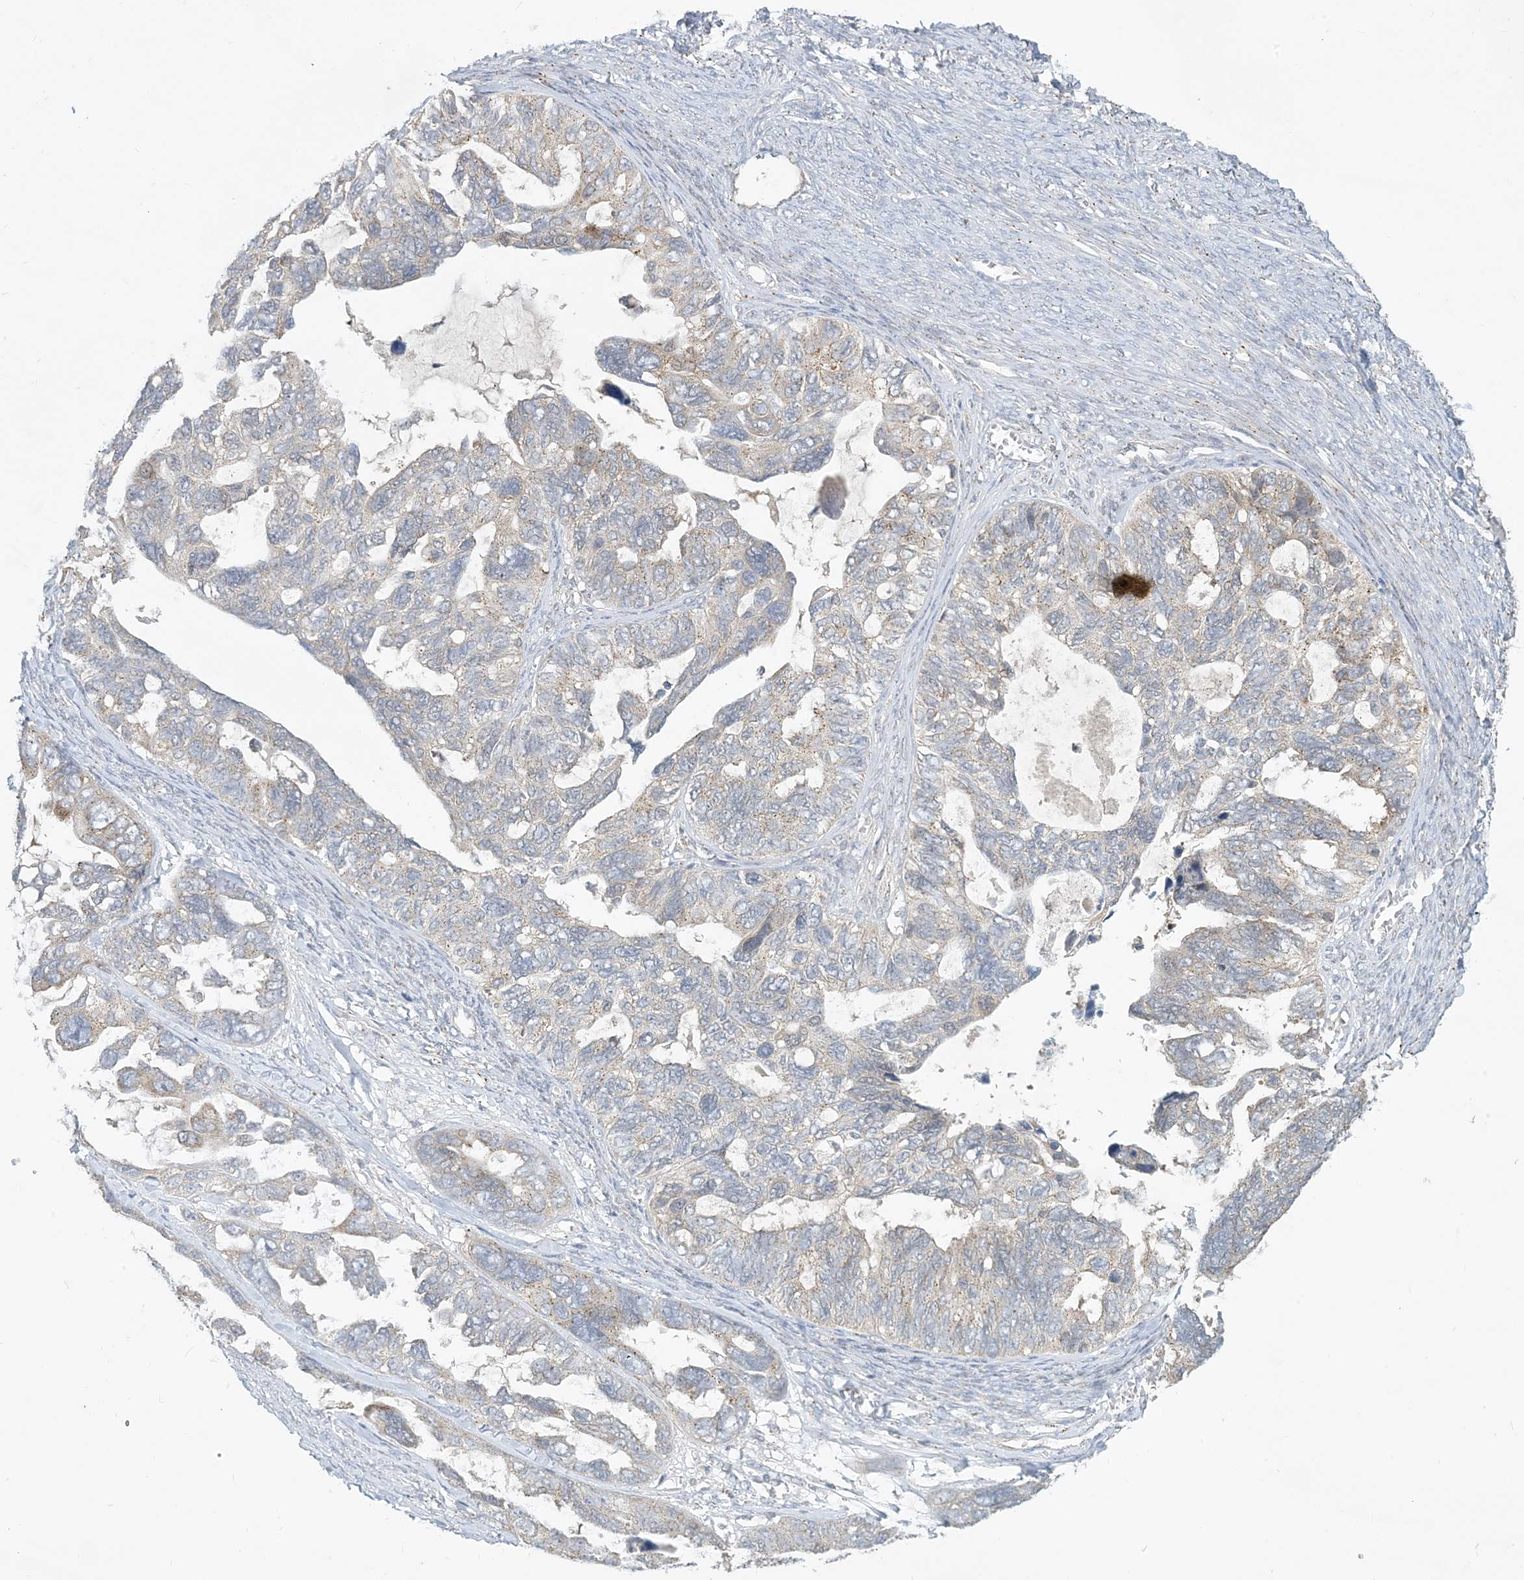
{"staining": {"intensity": "weak", "quantity": "25%-75%", "location": "cytoplasmic/membranous"}, "tissue": "ovarian cancer", "cell_type": "Tumor cells", "image_type": "cancer", "snomed": [{"axis": "morphology", "description": "Cystadenocarcinoma, serous, NOS"}, {"axis": "topography", "description": "Ovary"}], "caption": "Serous cystadenocarcinoma (ovarian) was stained to show a protein in brown. There is low levels of weak cytoplasmic/membranous positivity in approximately 25%-75% of tumor cells.", "gene": "CCDC14", "patient": {"sex": "female", "age": 79}}